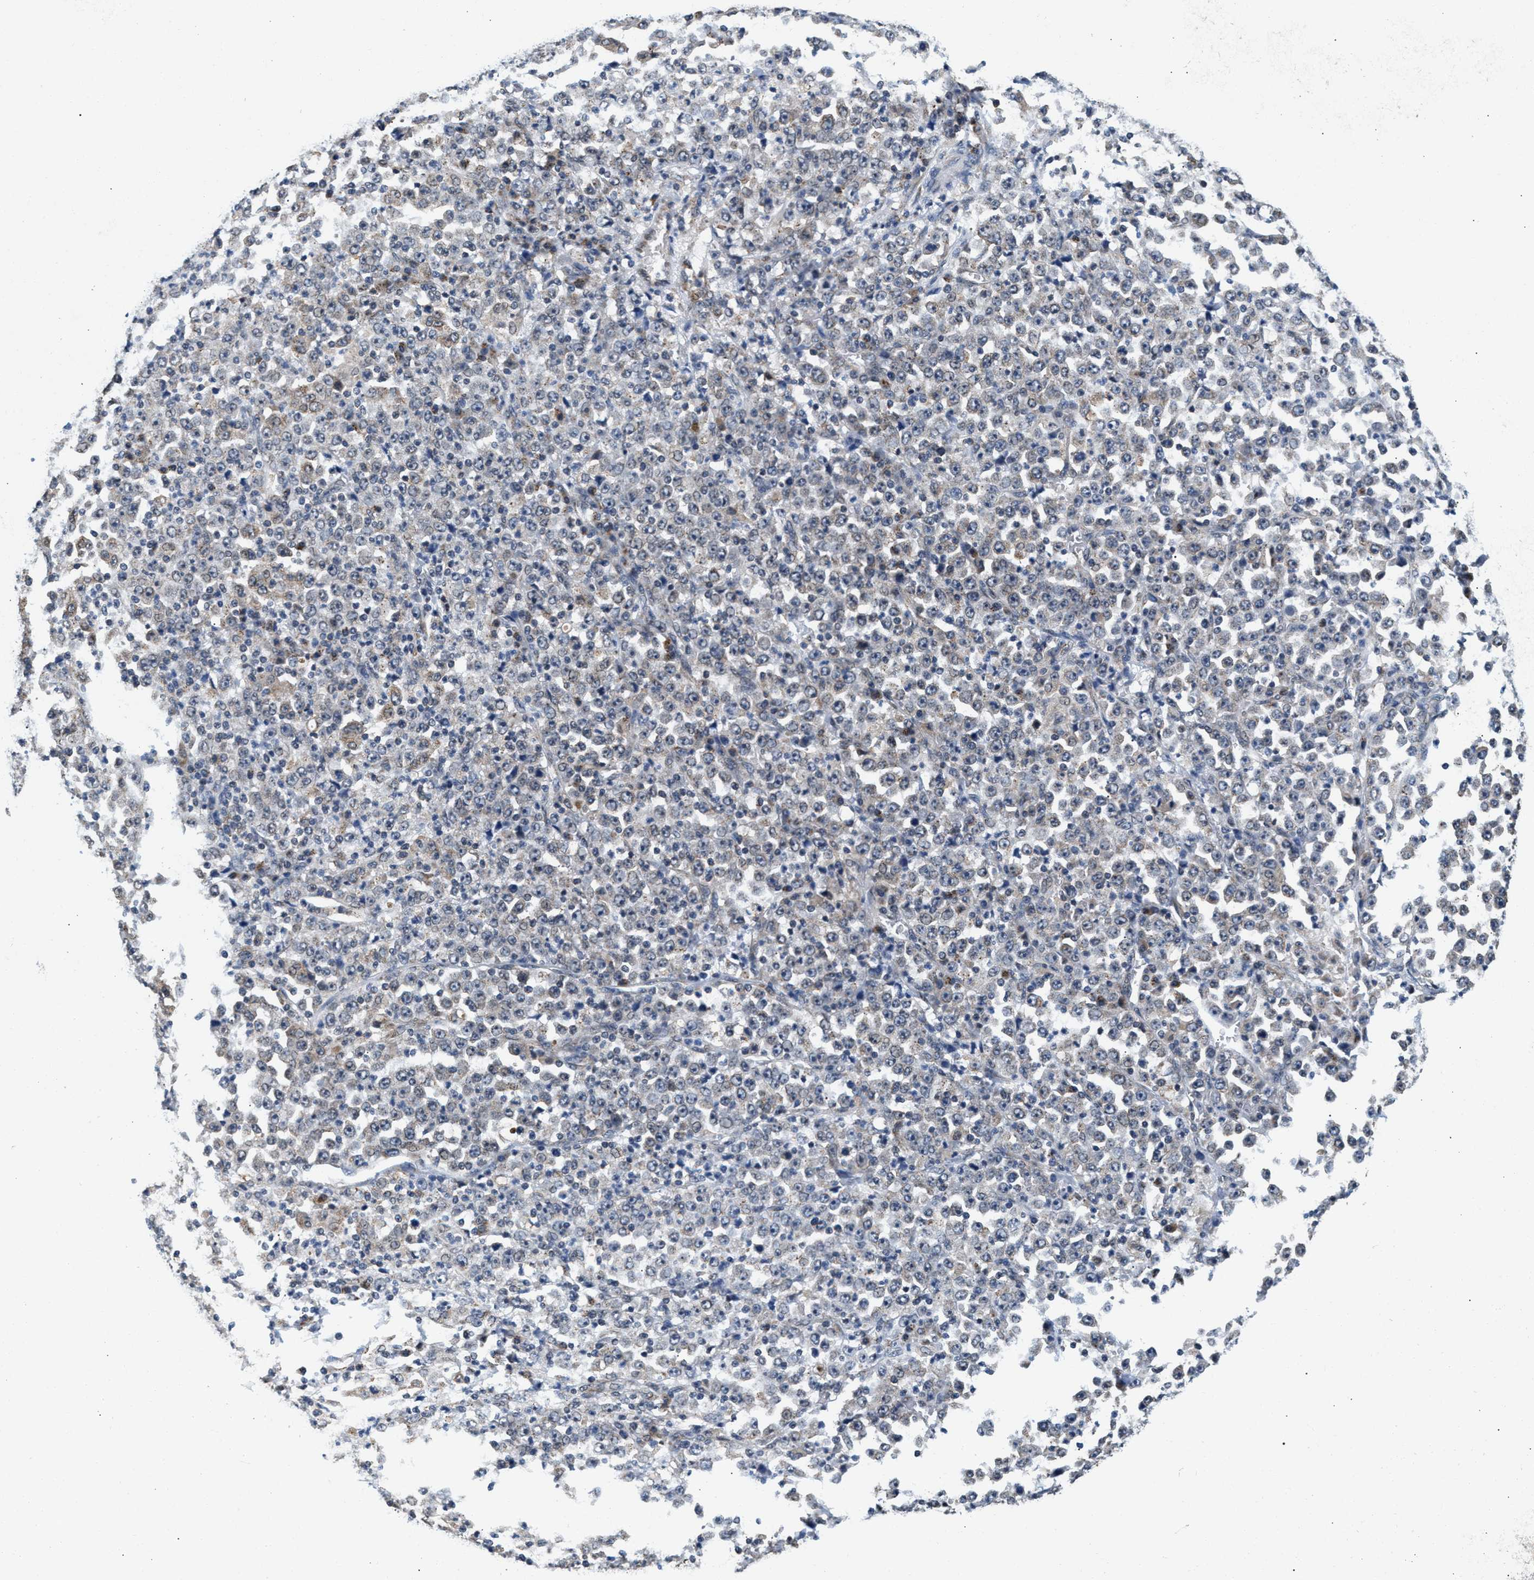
{"staining": {"intensity": "negative", "quantity": "none", "location": "none"}, "tissue": "stomach cancer", "cell_type": "Tumor cells", "image_type": "cancer", "snomed": [{"axis": "morphology", "description": "Normal tissue, NOS"}, {"axis": "morphology", "description": "Adenocarcinoma, NOS"}, {"axis": "topography", "description": "Stomach, upper"}, {"axis": "topography", "description": "Stomach"}], "caption": "A high-resolution image shows immunohistochemistry staining of stomach cancer, which reveals no significant positivity in tumor cells.", "gene": "KCNMB2", "patient": {"sex": "male", "age": 59}}